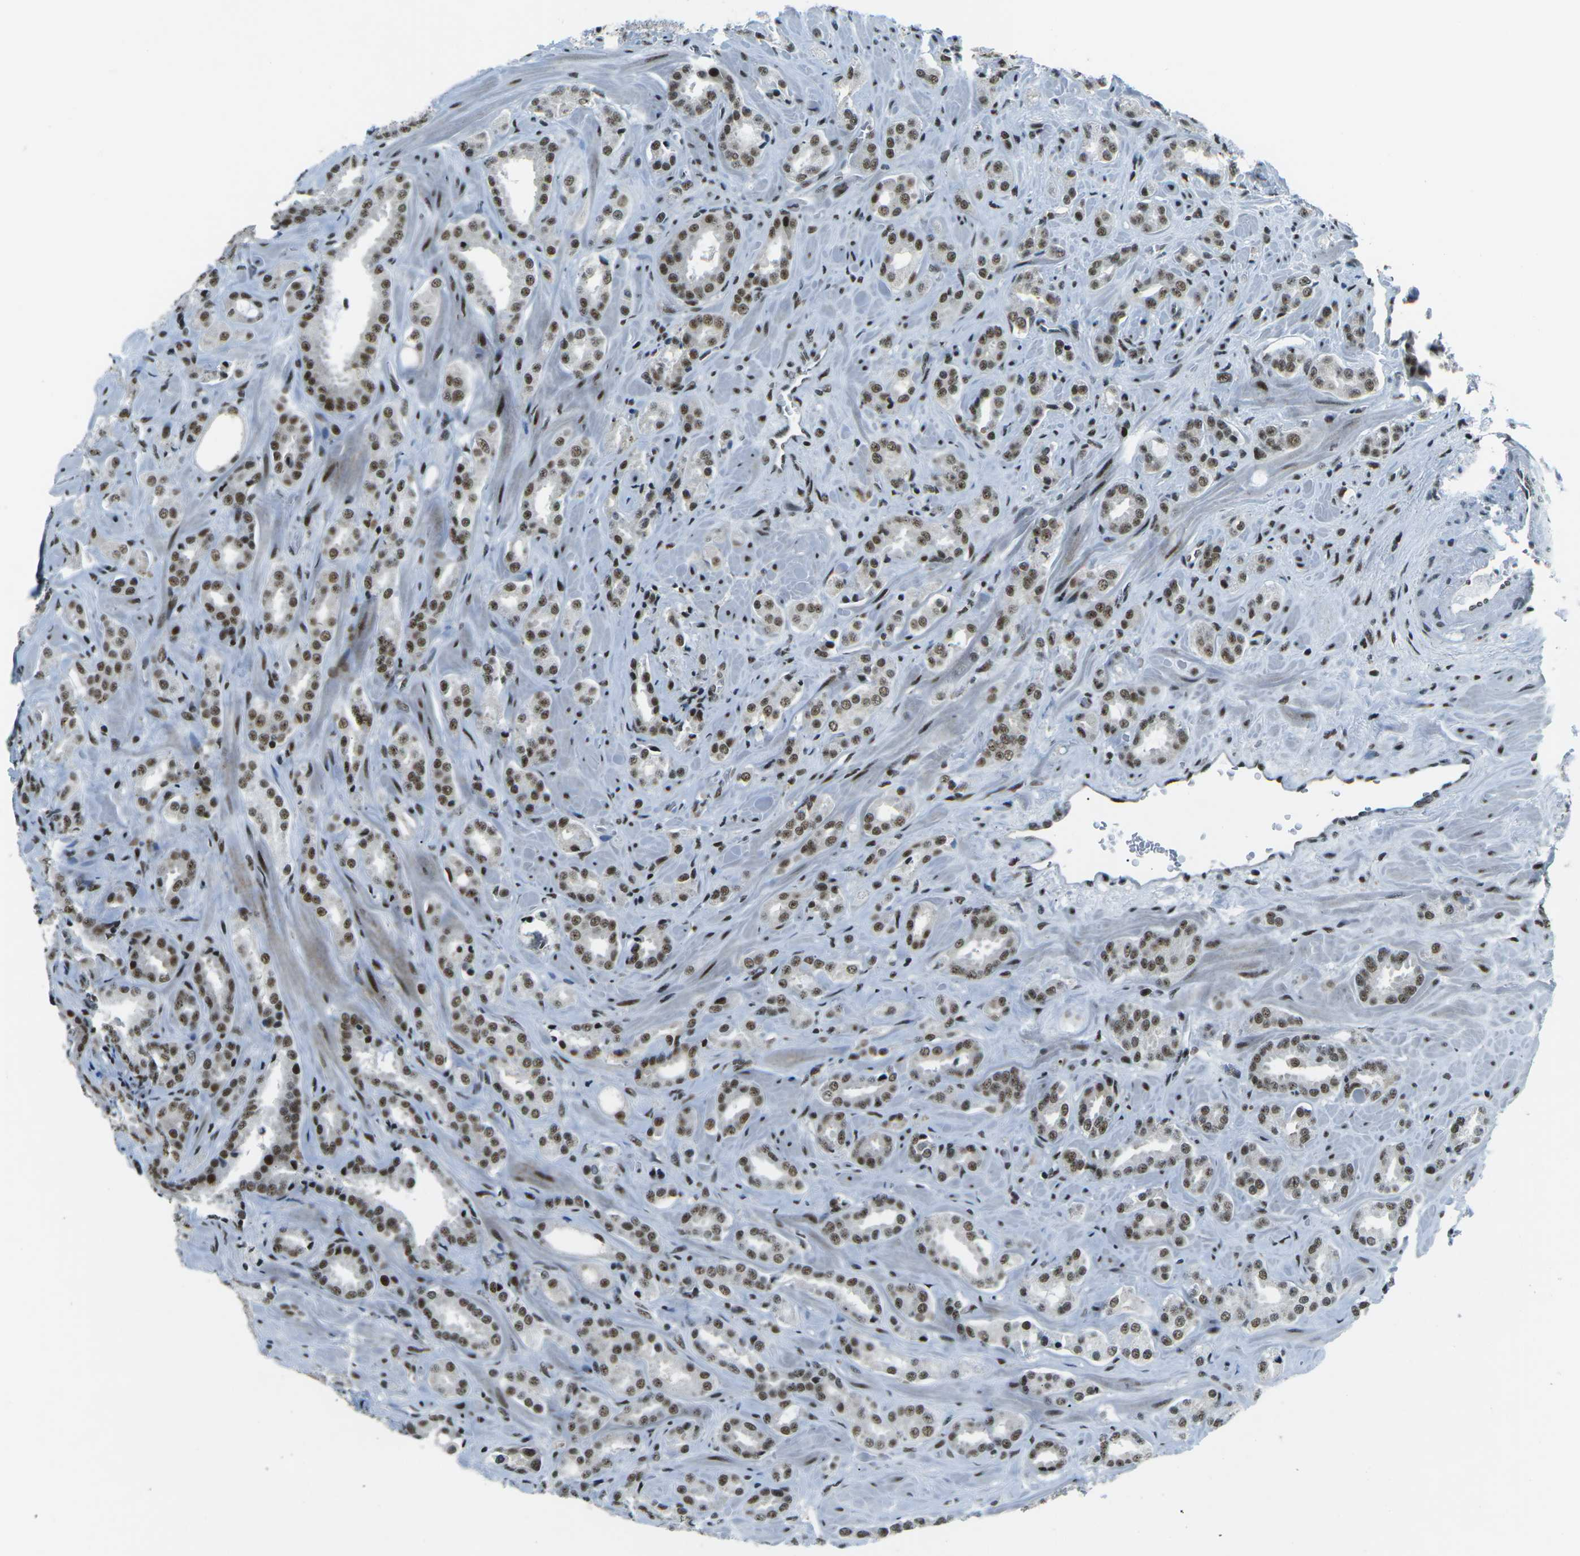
{"staining": {"intensity": "moderate", "quantity": ">75%", "location": "nuclear"}, "tissue": "prostate cancer", "cell_type": "Tumor cells", "image_type": "cancer", "snomed": [{"axis": "morphology", "description": "Adenocarcinoma, High grade"}, {"axis": "topography", "description": "Prostate"}], "caption": "Immunohistochemistry (IHC) micrograph of high-grade adenocarcinoma (prostate) stained for a protein (brown), which demonstrates medium levels of moderate nuclear positivity in about >75% of tumor cells.", "gene": "RBL2", "patient": {"sex": "male", "age": 64}}